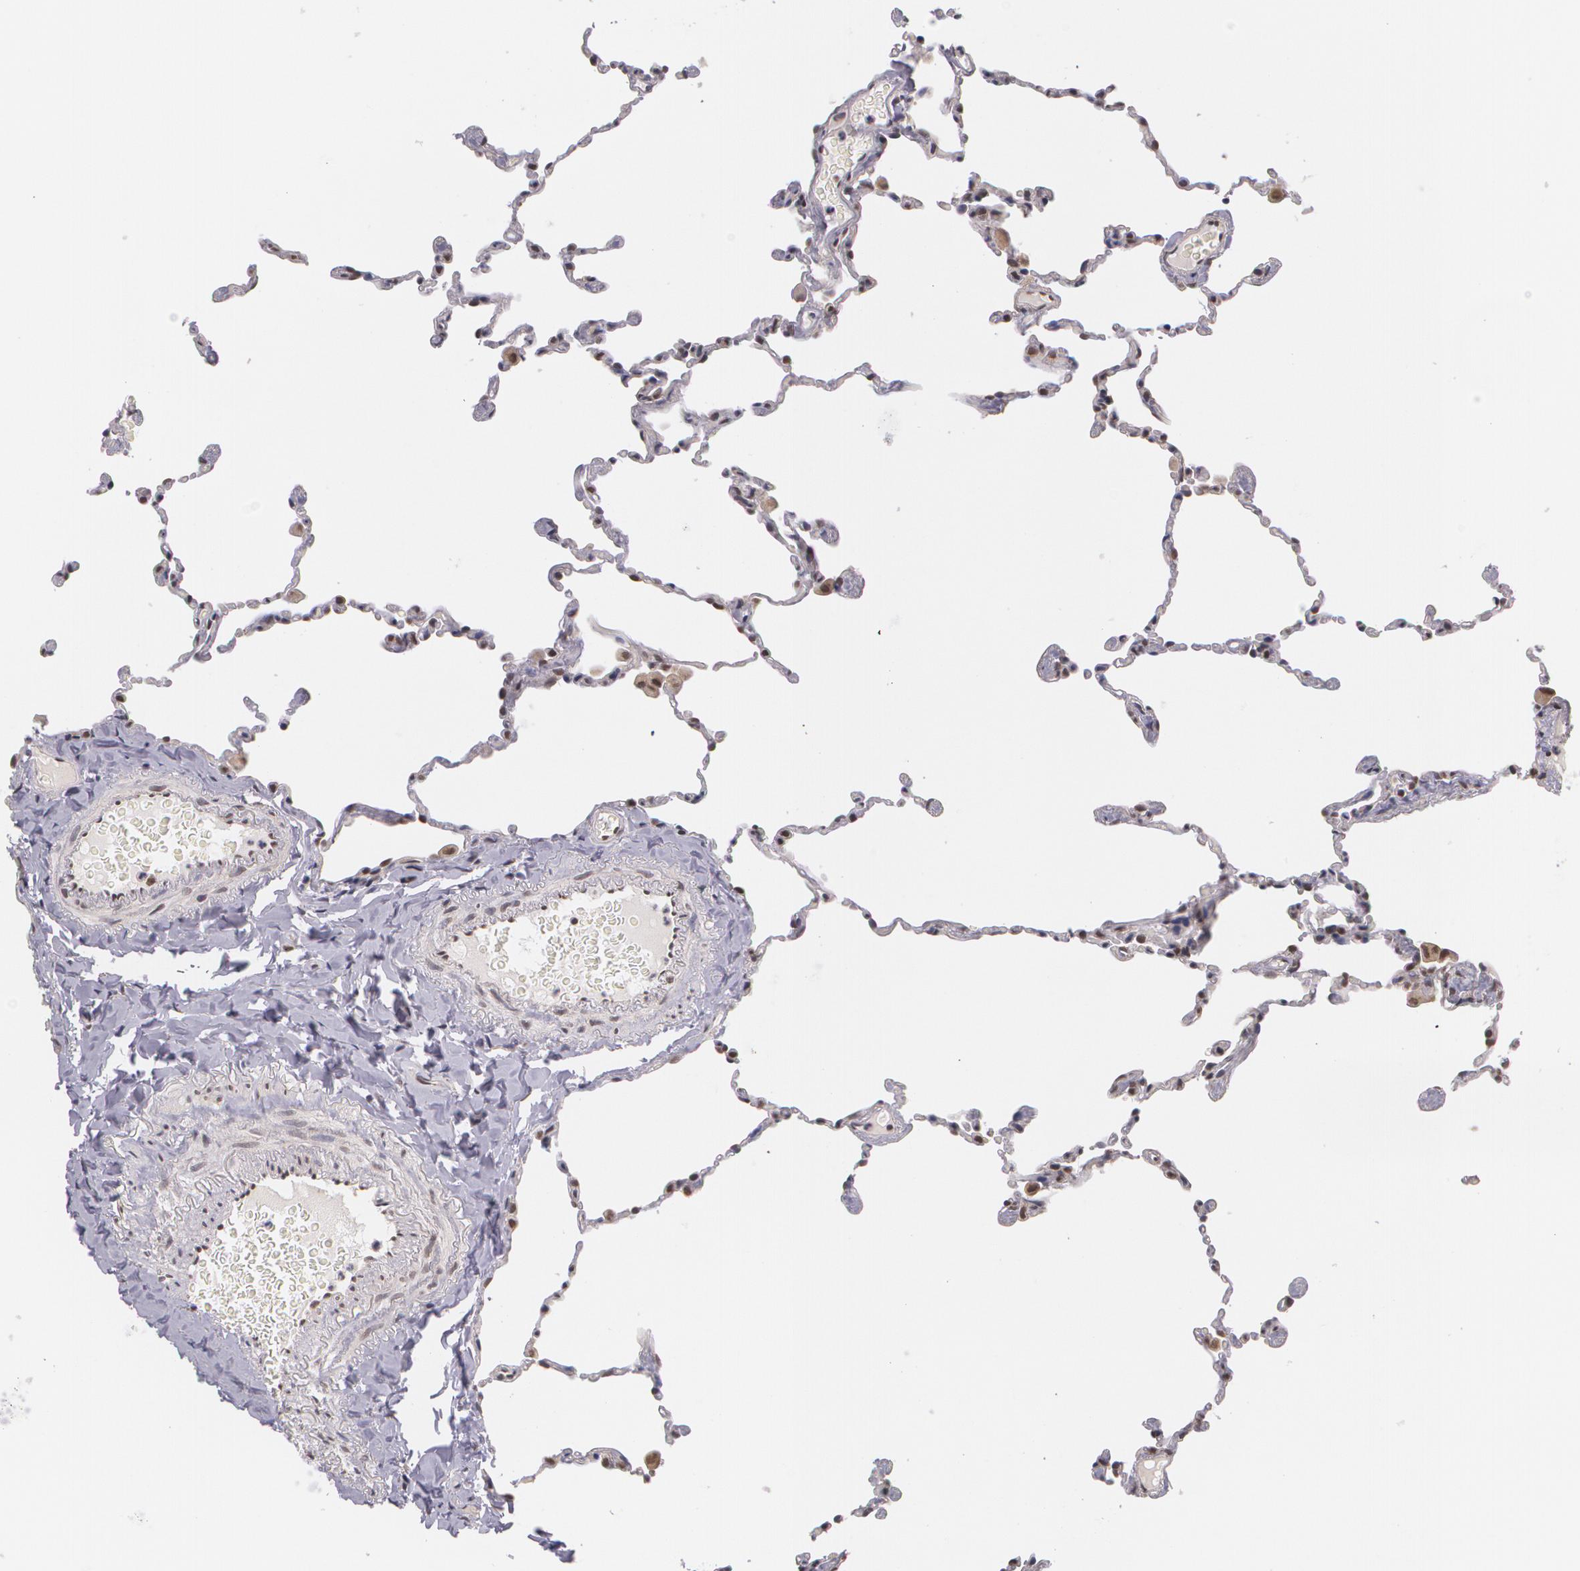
{"staining": {"intensity": "moderate", "quantity": "25%-75%", "location": "nuclear"}, "tissue": "lung", "cell_type": "Alveolar cells", "image_type": "normal", "snomed": [{"axis": "morphology", "description": "Normal tissue, NOS"}, {"axis": "topography", "description": "Lung"}], "caption": "Lung stained with DAB IHC displays medium levels of moderate nuclear positivity in approximately 25%-75% of alveolar cells. (DAB (3,3'-diaminobenzidine) IHC, brown staining for protein, blue staining for nuclei).", "gene": "ALX1", "patient": {"sex": "female", "age": 61}}